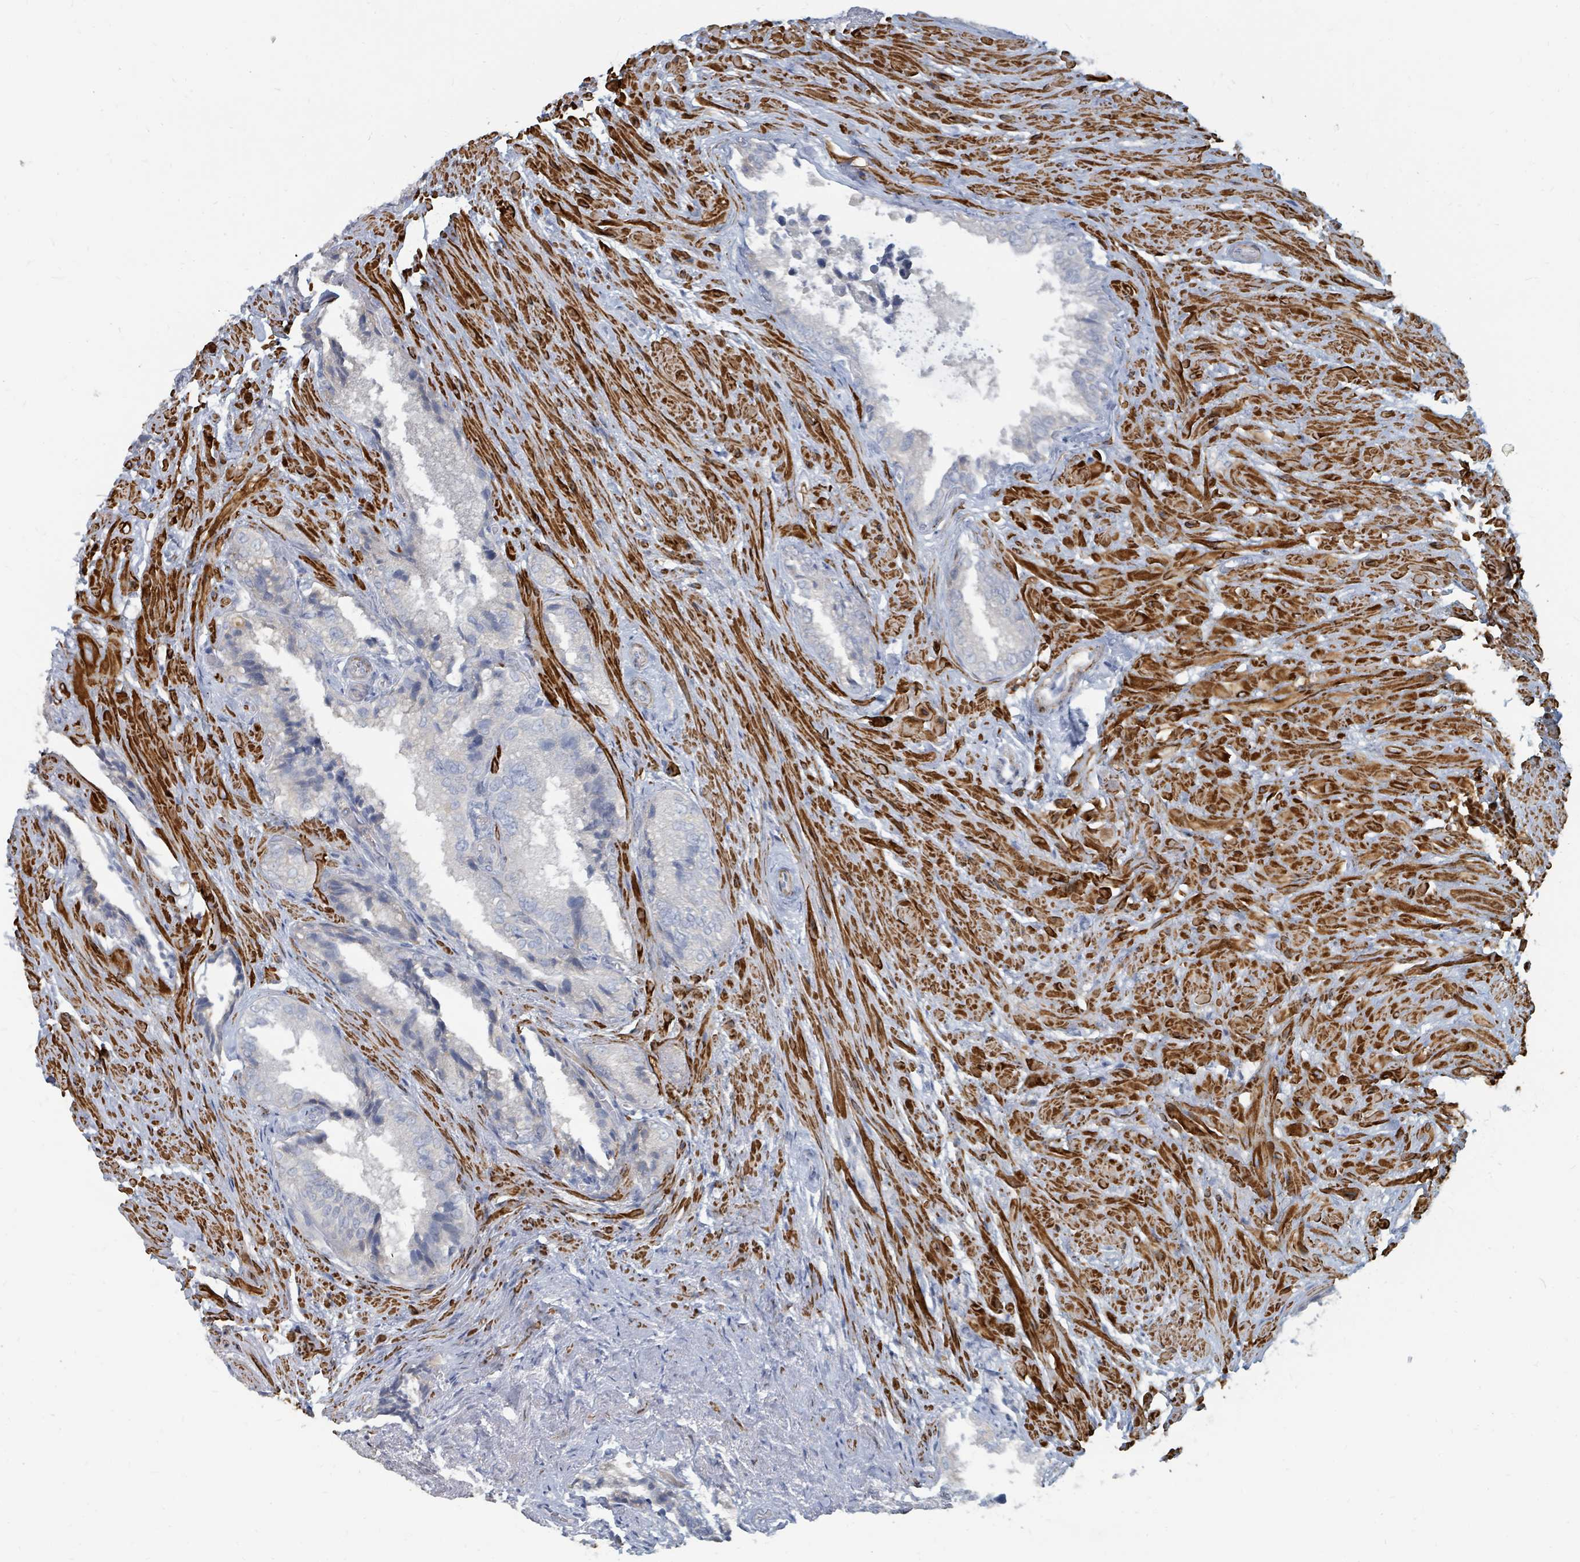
{"staining": {"intensity": "negative", "quantity": "none", "location": "none"}, "tissue": "seminal vesicle", "cell_type": "Glandular cells", "image_type": "normal", "snomed": [{"axis": "morphology", "description": "Normal tissue, NOS"}, {"axis": "topography", "description": "Seminal veicle"}, {"axis": "topography", "description": "Peripheral nerve tissue"}], "caption": "Glandular cells show no significant staining in unremarkable seminal vesicle.", "gene": "ARGFX", "patient": {"sex": "male", "age": 63}}